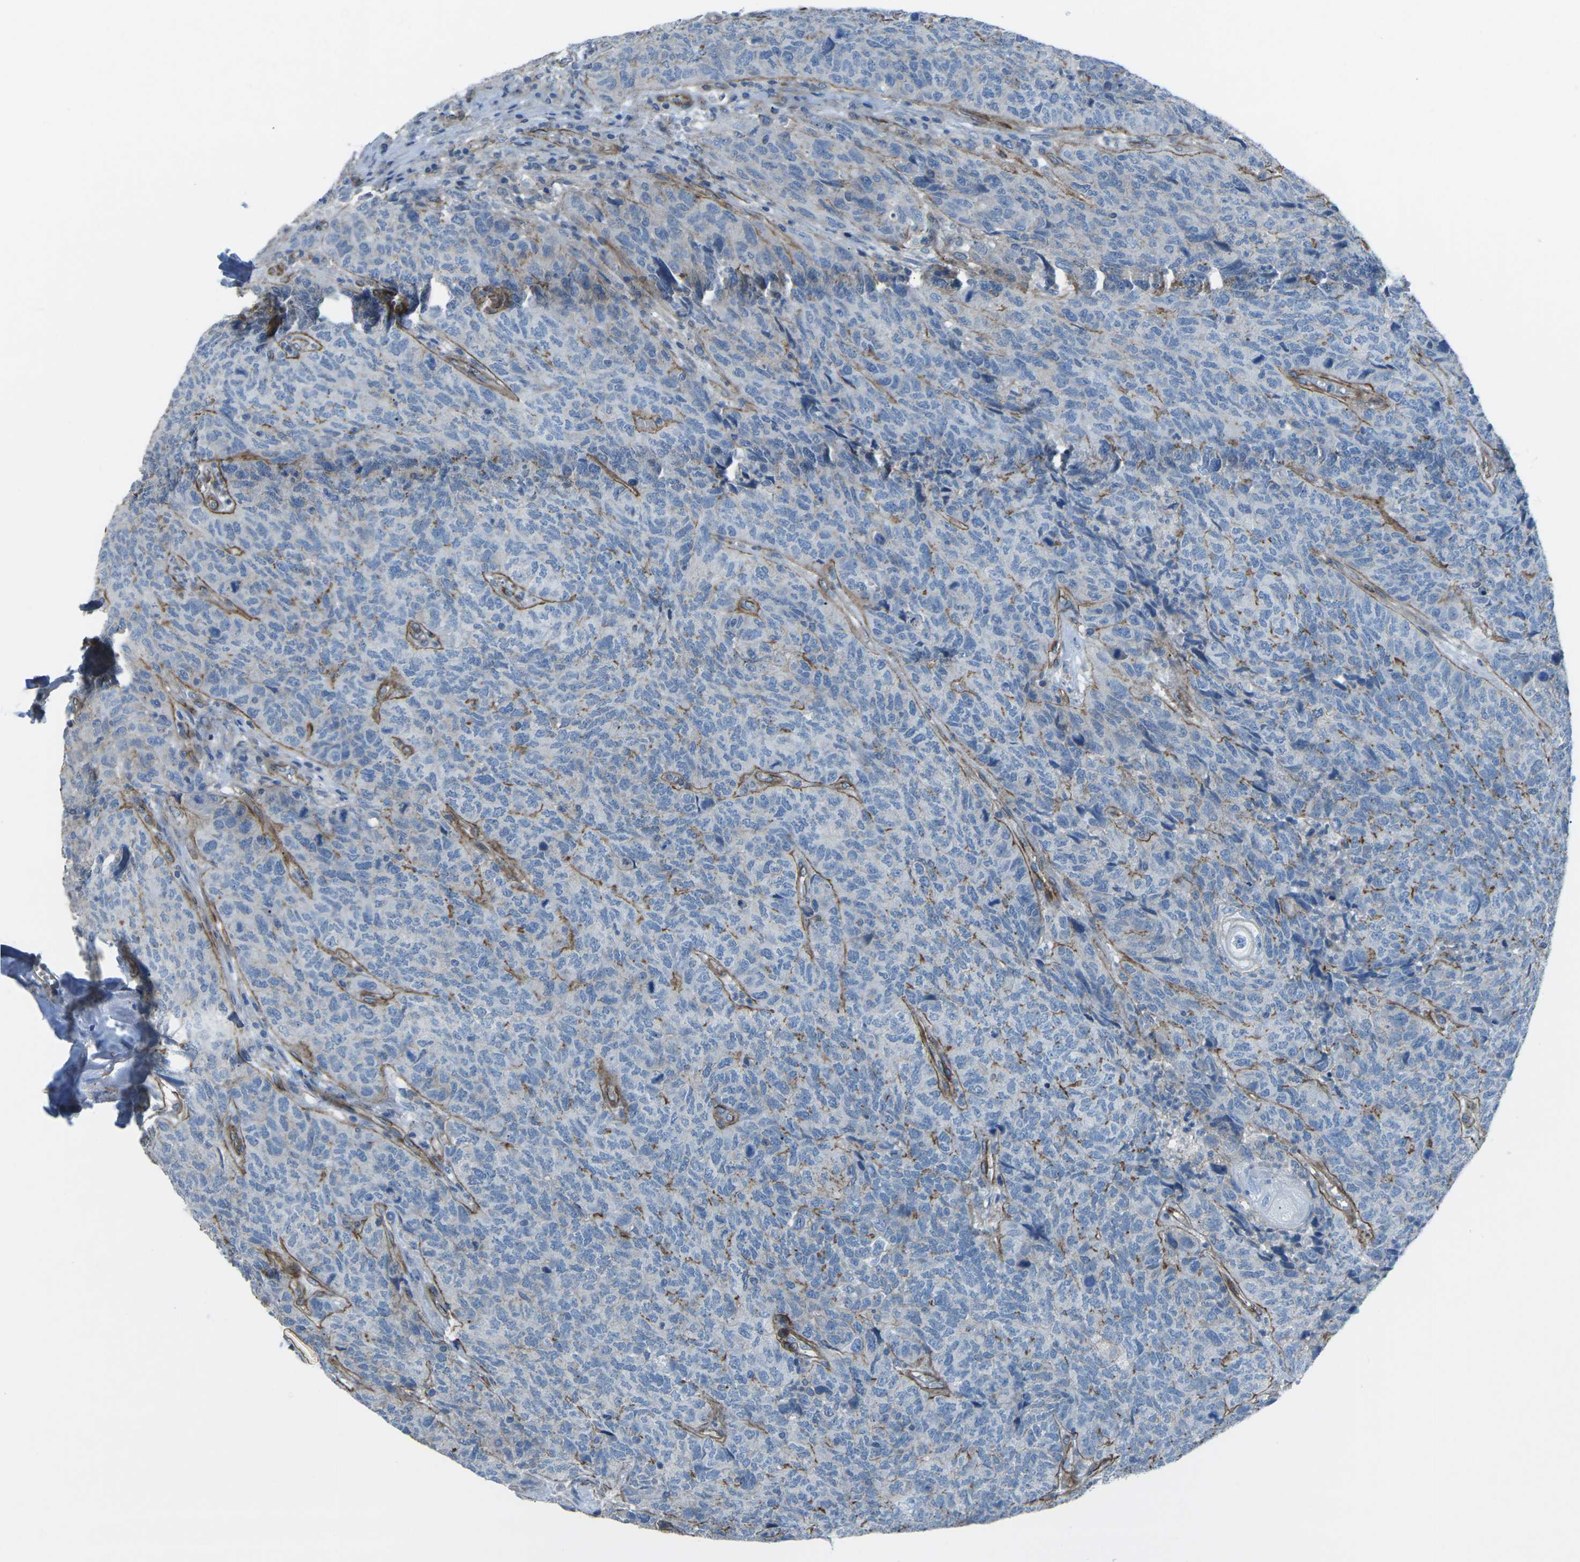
{"staining": {"intensity": "negative", "quantity": "none", "location": "none"}, "tissue": "head and neck cancer", "cell_type": "Tumor cells", "image_type": "cancer", "snomed": [{"axis": "morphology", "description": "Squamous cell carcinoma, NOS"}, {"axis": "topography", "description": "Head-Neck"}], "caption": "Squamous cell carcinoma (head and neck) stained for a protein using immunohistochemistry (IHC) displays no expression tumor cells.", "gene": "UTRN", "patient": {"sex": "male", "age": 66}}